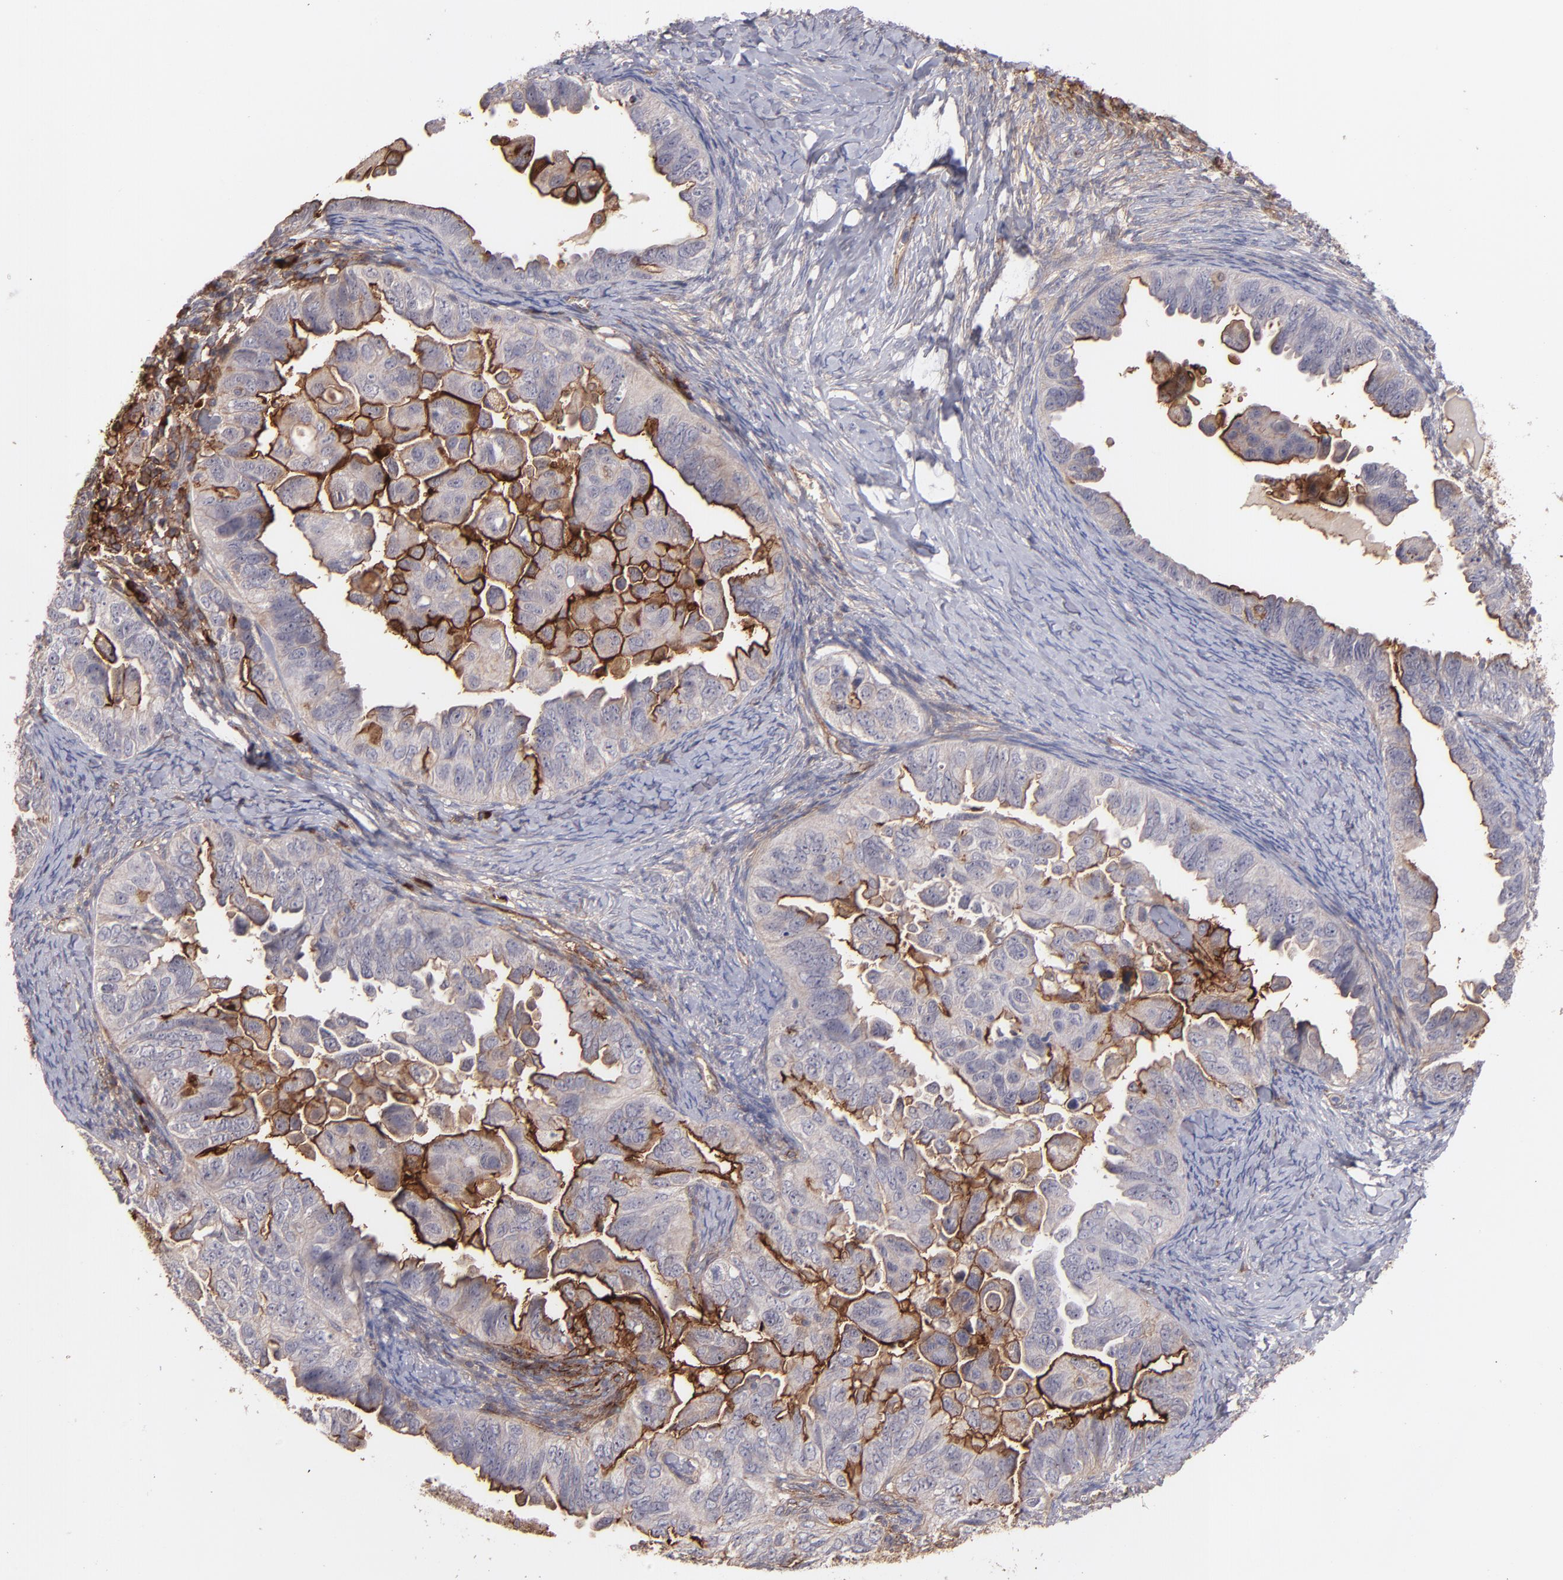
{"staining": {"intensity": "strong", "quantity": "<25%", "location": "cytoplasmic/membranous"}, "tissue": "ovarian cancer", "cell_type": "Tumor cells", "image_type": "cancer", "snomed": [{"axis": "morphology", "description": "Cystadenocarcinoma, serous, NOS"}, {"axis": "topography", "description": "Ovary"}], "caption": "Immunohistochemistry (IHC) image of serous cystadenocarcinoma (ovarian) stained for a protein (brown), which exhibits medium levels of strong cytoplasmic/membranous expression in approximately <25% of tumor cells.", "gene": "ICAM1", "patient": {"sex": "female", "age": 82}}